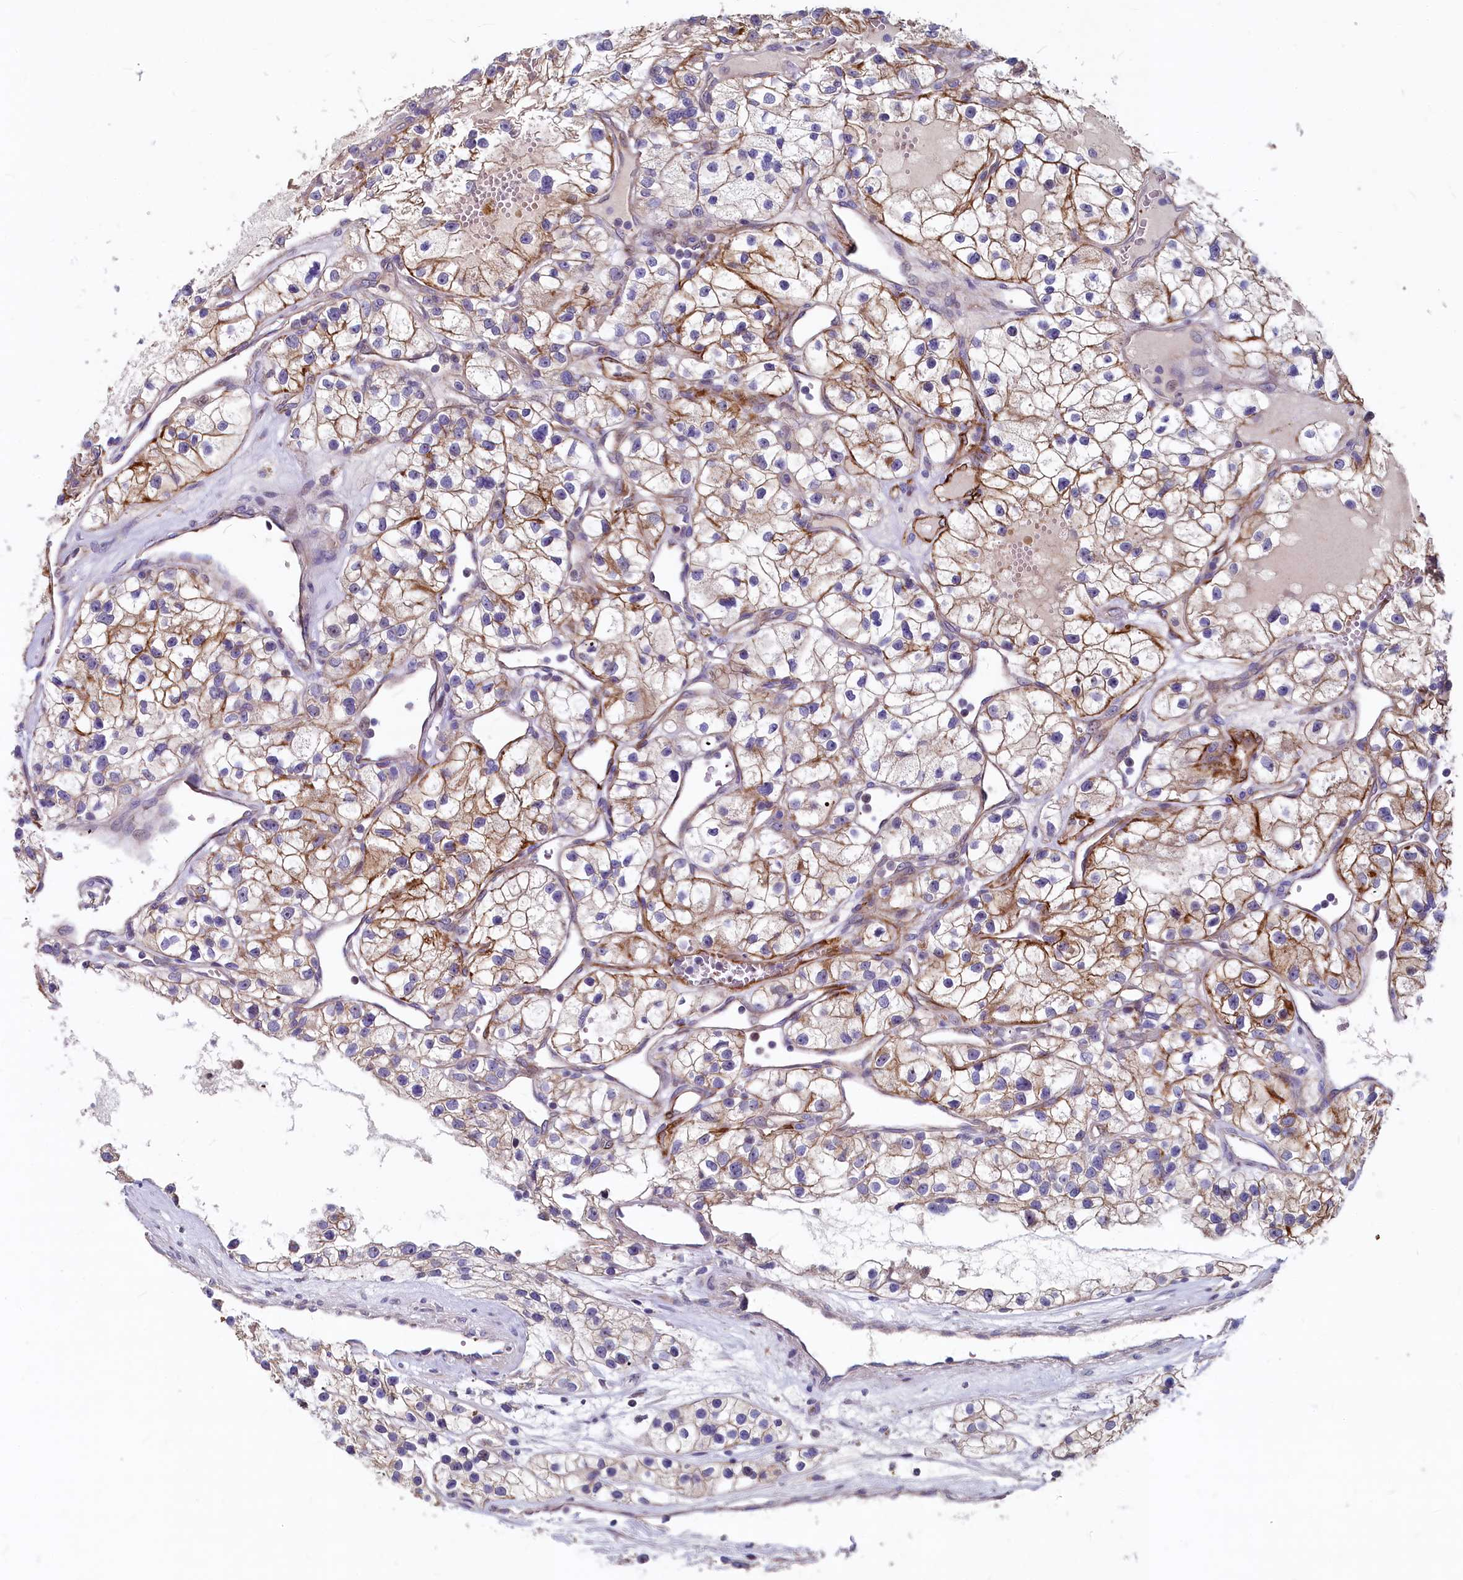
{"staining": {"intensity": "moderate", "quantity": ">75%", "location": "cytoplasmic/membranous"}, "tissue": "renal cancer", "cell_type": "Tumor cells", "image_type": "cancer", "snomed": [{"axis": "morphology", "description": "Adenocarcinoma, NOS"}, {"axis": "topography", "description": "Kidney"}], "caption": "The immunohistochemical stain shows moderate cytoplasmic/membranous positivity in tumor cells of renal adenocarcinoma tissue.", "gene": "ASXL3", "patient": {"sex": "female", "age": 57}}